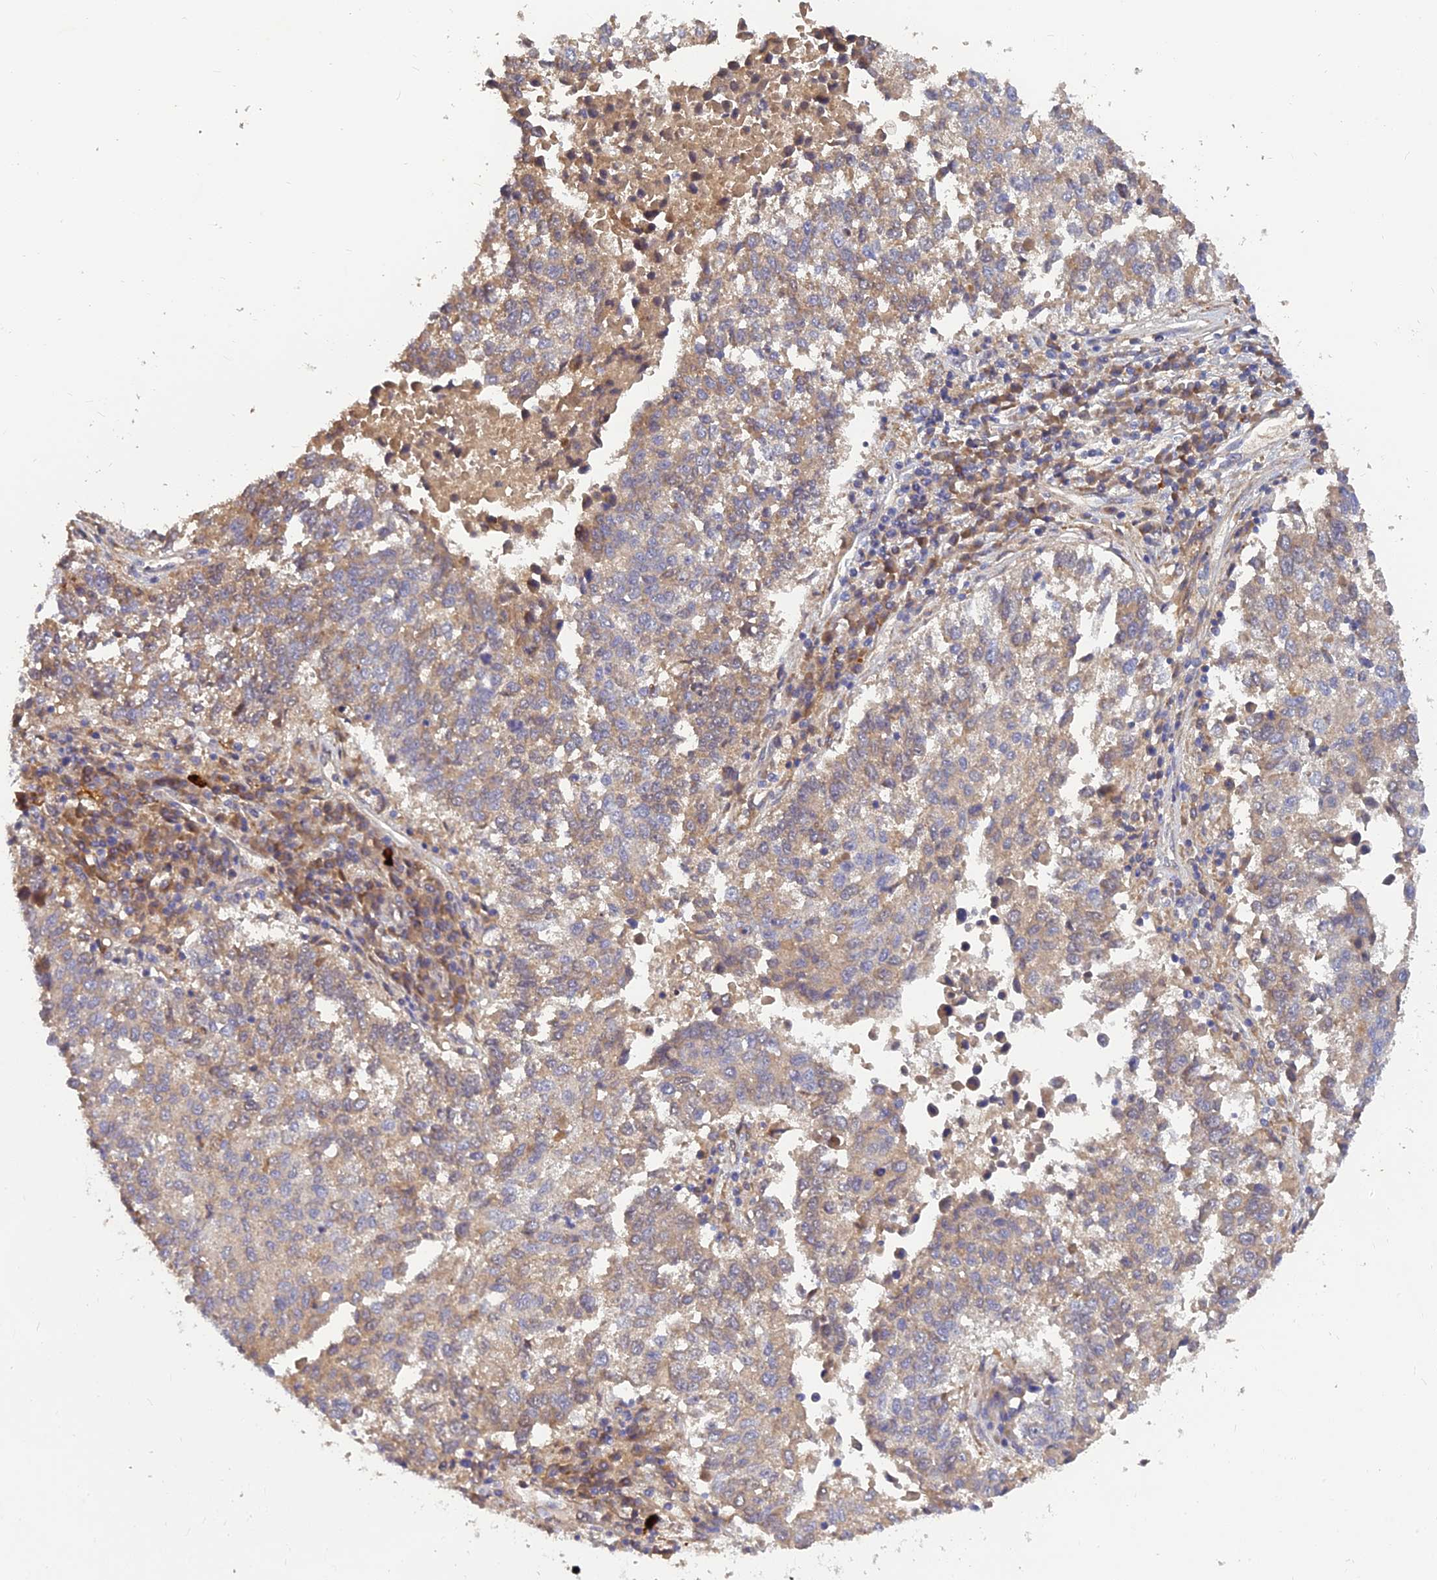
{"staining": {"intensity": "weak", "quantity": "<25%", "location": "cytoplasmic/membranous"}, "tissue": "lung cancer", "cell_type": "Tumor cells", "image_type": "cancer", "snomed": [{"axis": "morphology", "description": "Squamous cell carcinoma, NOS"}, {"axis": "topography", "description": "Lung"}], "caption": "Lung cancer was stained to show a protein in brown. There is no significant positivity in tumor cells.", "gene": "FAM151B", "patient": {"sex": "male", "age": 73}}